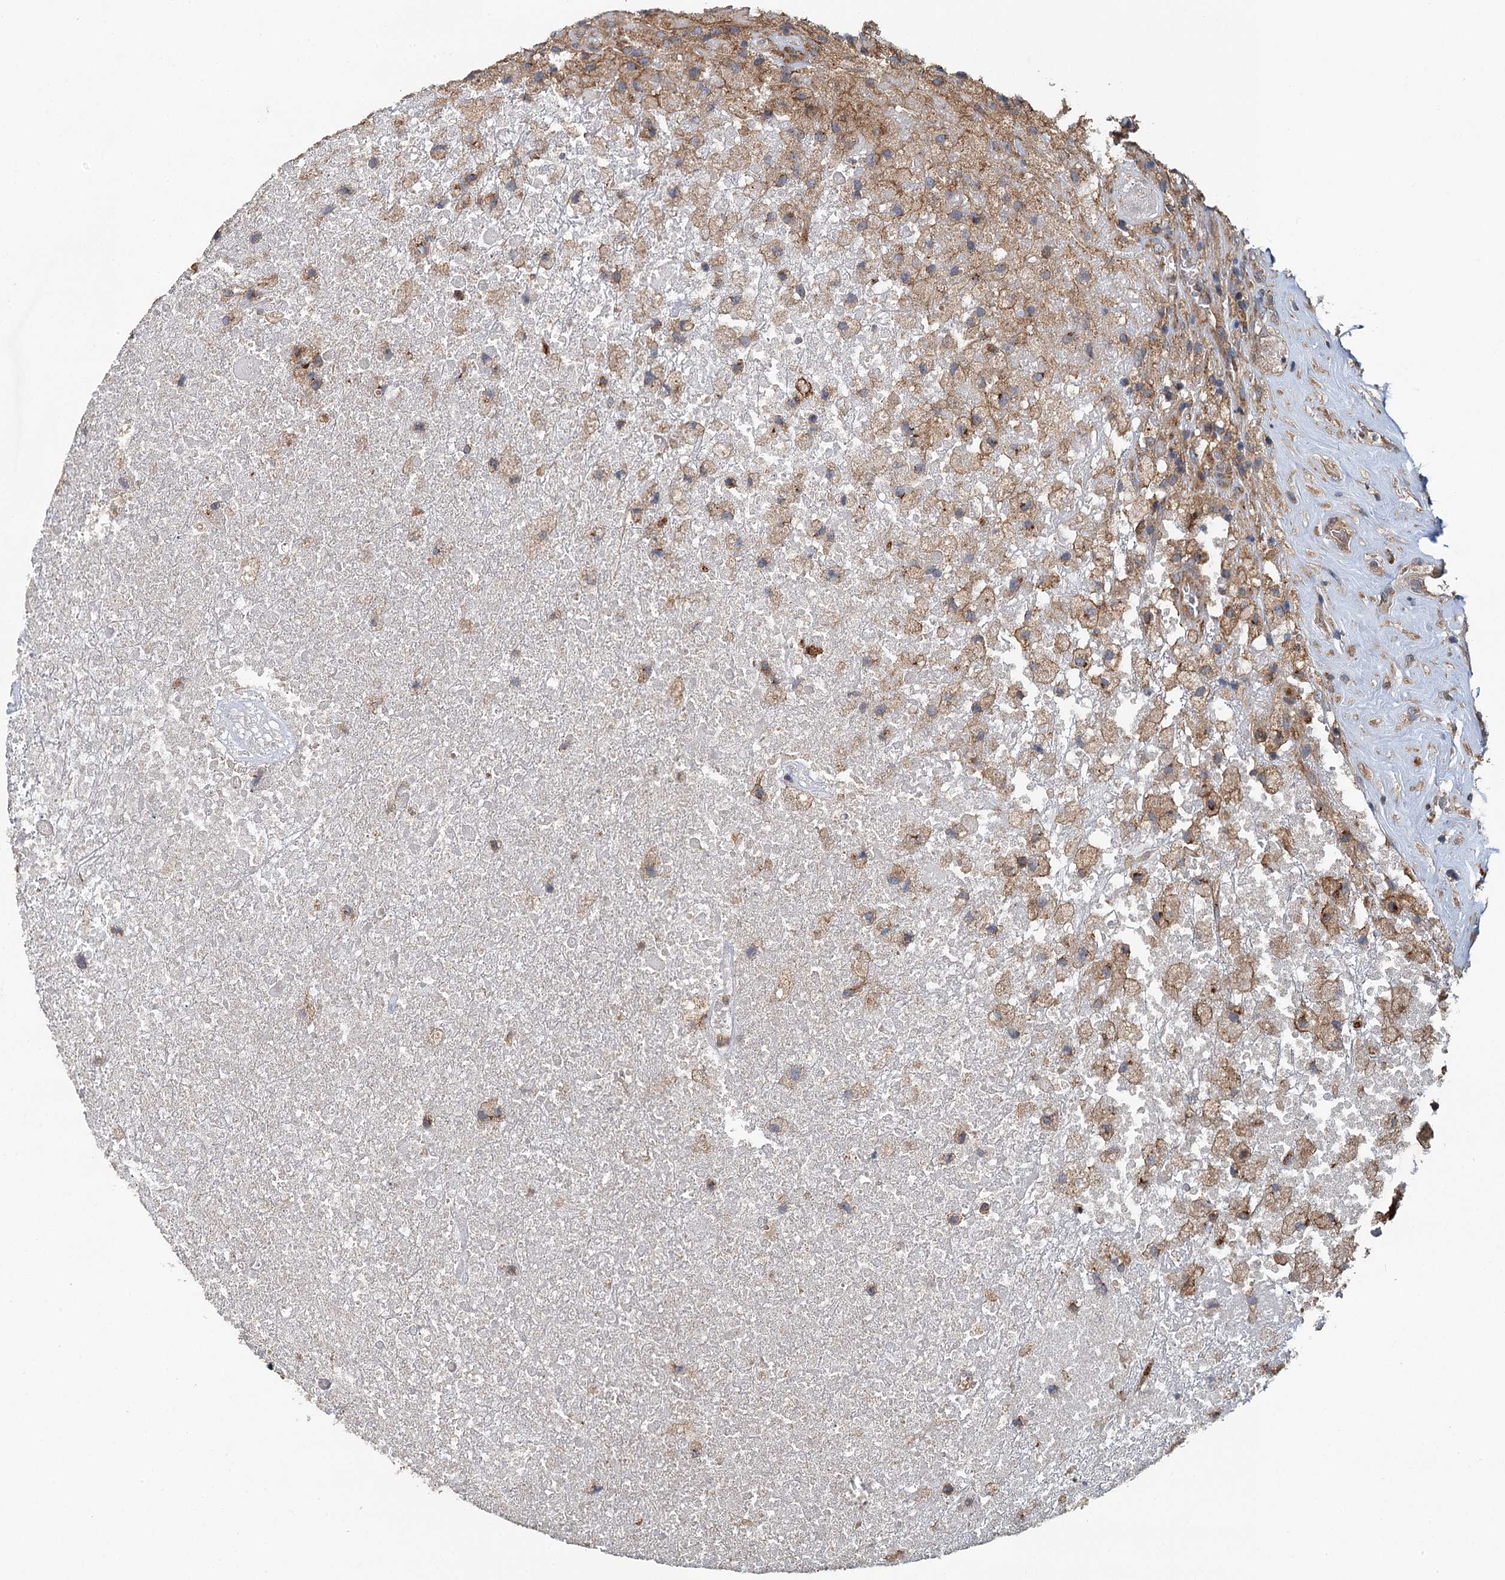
{"staining": {"intensity": "moderate", "quantity": "<25%", "location": "cytoplasmic/membranous"}, "tissue": "glioma", "cell_type": "Tumor cells", "image_type": "cancer", "snomed": [{"axis": "morphology", "description": "Glioma, malignant, High grade"}, {"axis": "topography", "description": "Brain"}], "caption": "About <25% of tumor cells in human glioma display moderate cytoplasmic/membranous protein positivity as visualized by brown immunohistochemical staining.", "gene": "LRRK2", "patient": {"sex": "male", "age": 69}}